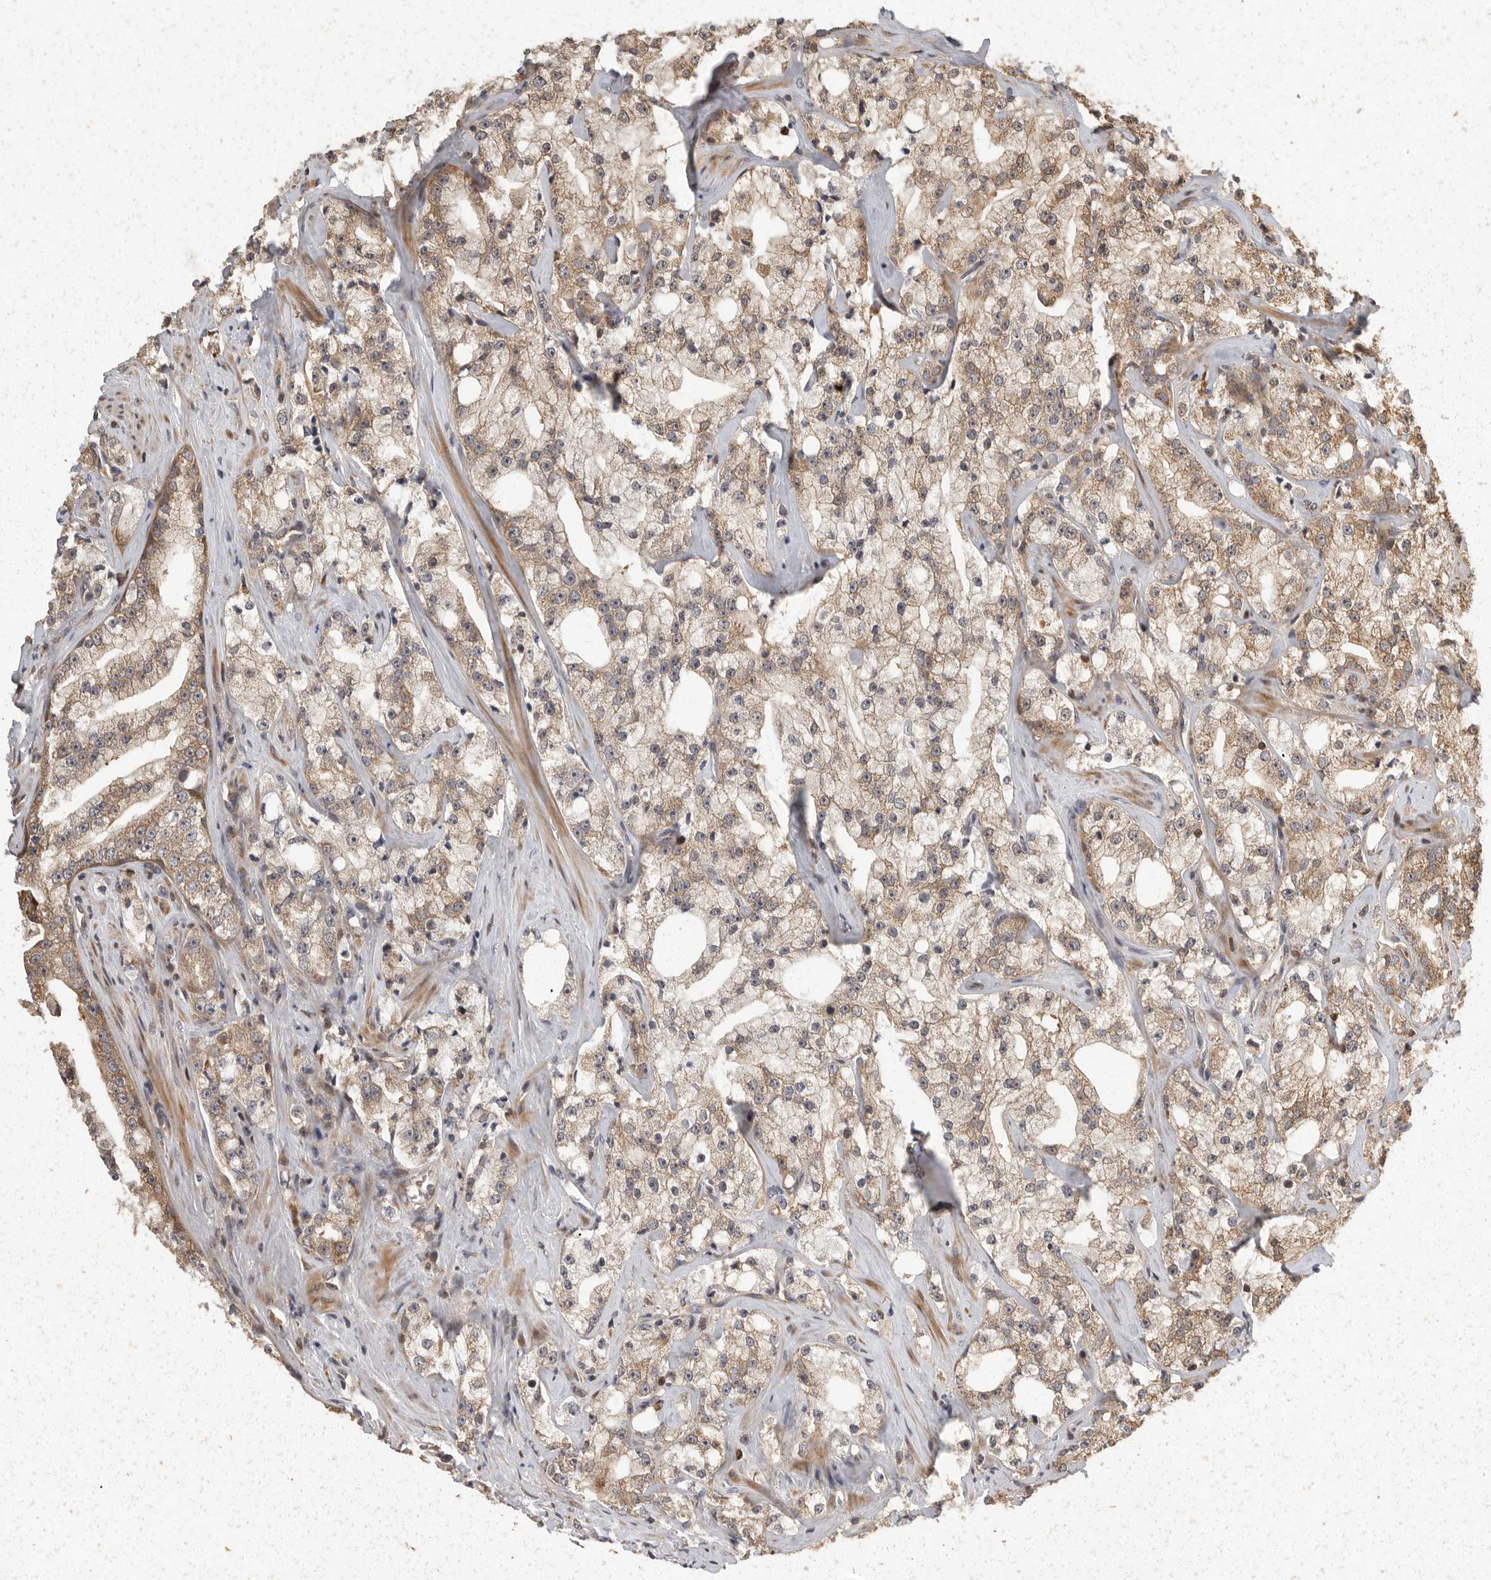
{"staining": {"intensity": "weak", "quantity": ">75%", "location": "cytoplasmic/membranous"}, "tissue": "prostate cancer", "cell_type": "Tumor cells", "image_type": "cancer", "snomed": [{"axis": "morphology", "description": "Adenocarcinoma, High grade"}, {"axis": "topography", "description": "Prostate"}], "caption": "A high-resolution micrograph shows immunohistochemistry staining of adenocarcinoma (high-grade) (prostate), which exhibits weak cytoplasmic/membranous positivity in about >75% of tumor cells. Immunohistochemistry stains the protein in brown and the nuclei are stained blue.", "gene": "SWT1", "patient": {"sex": "male", "age": 64}}